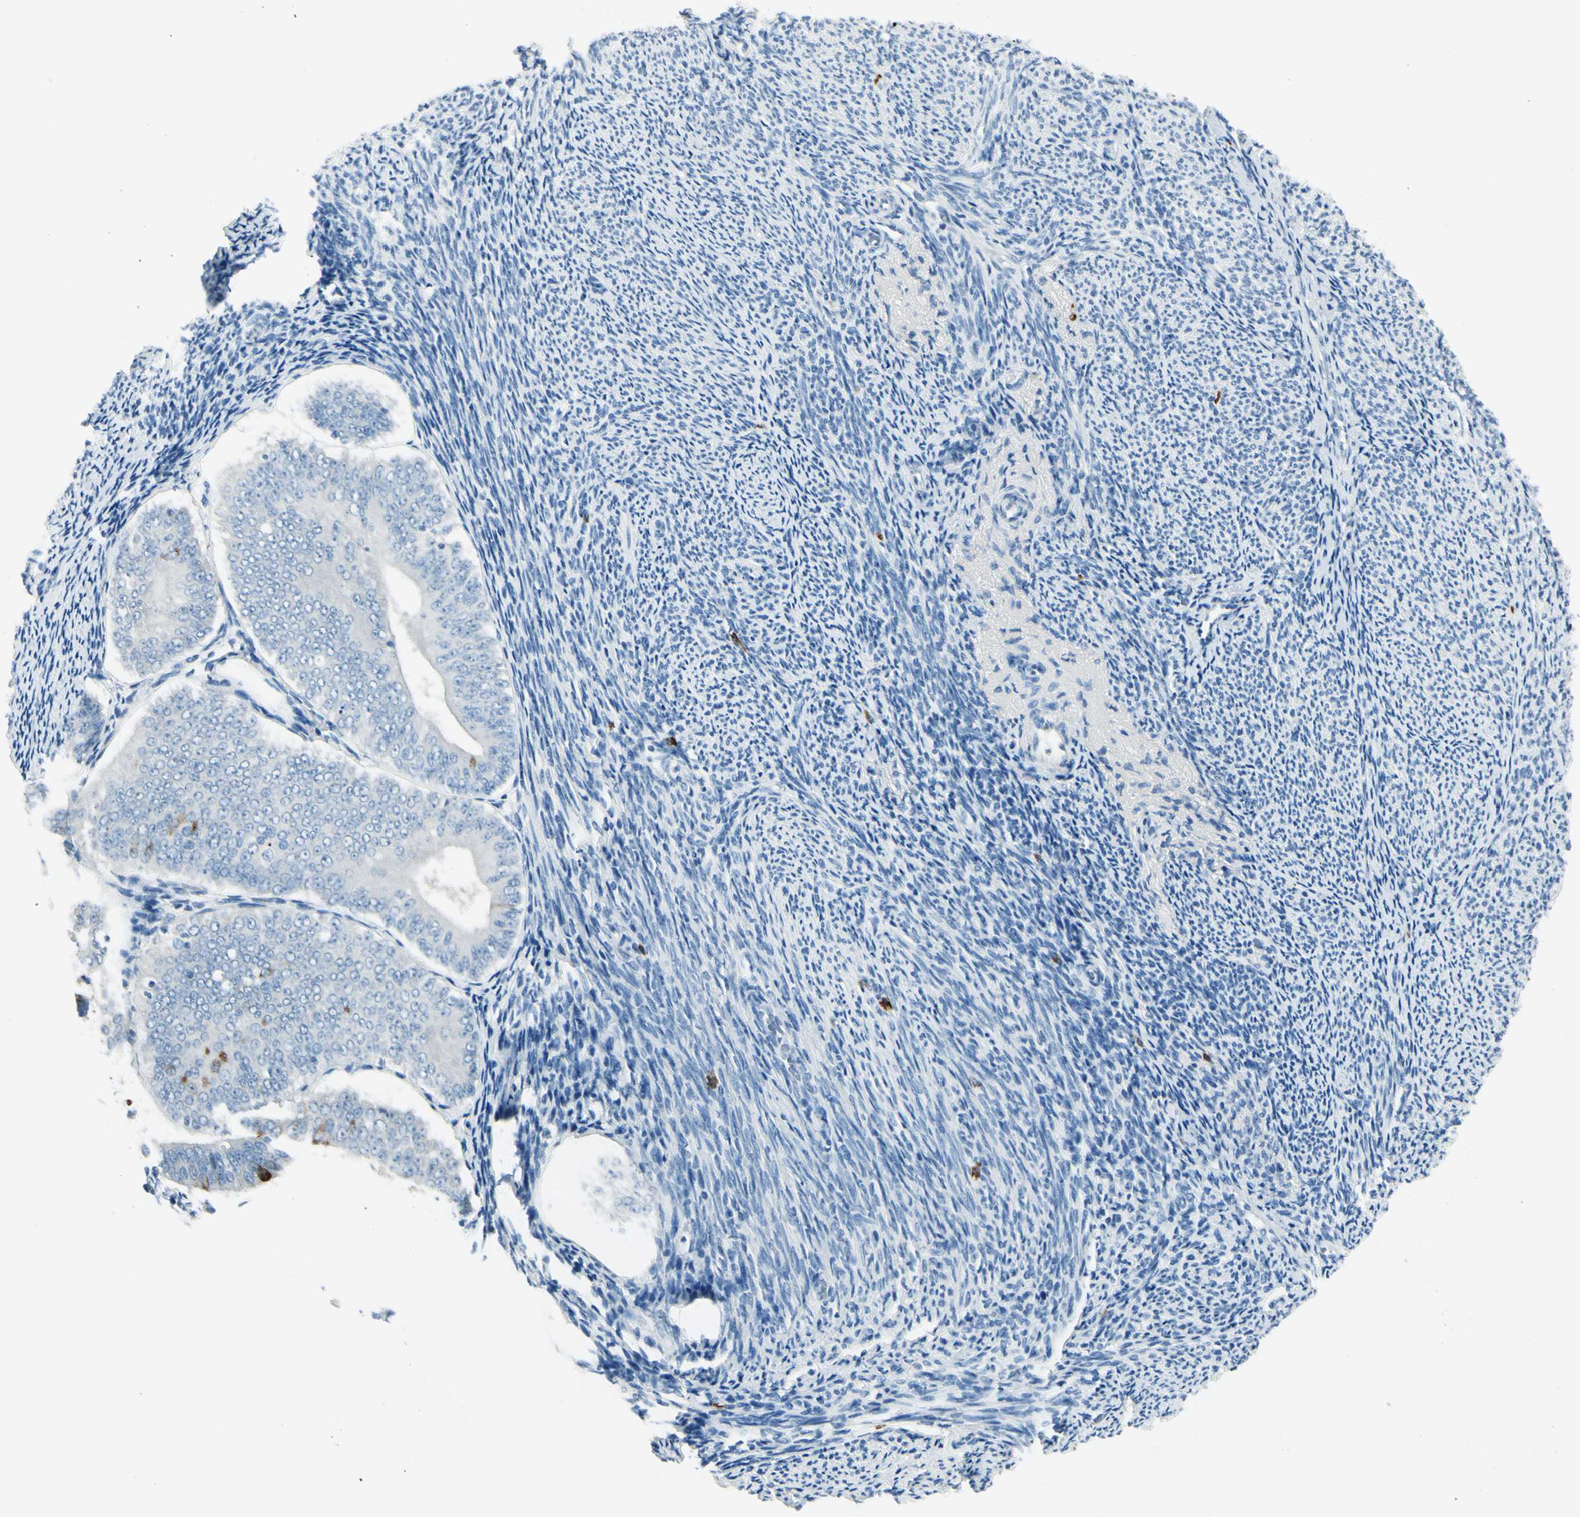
{"staining": {"intensity": "strong", "quantity": "<25%", "location": "cytoplasmic/membranous"}, "tissue": "endometrial cancer", "cell_type": "Tumor cells", "image_type": "cancer", "snomed": [{"axis": "morphology", "description": "Adenocarcinoma, NOS"}, {"axis": "topography", "description": "Endometrium"}], "caption": "High-power microscopy captured an immunohistochemistry image of endometrial cancer (adenocarcinoma), revealing strong cytoplasmic/membranous expression in approximately <25% of tumor cells.", "gene": "DLG4", "patient": {"sex": "female", "age": 63}}